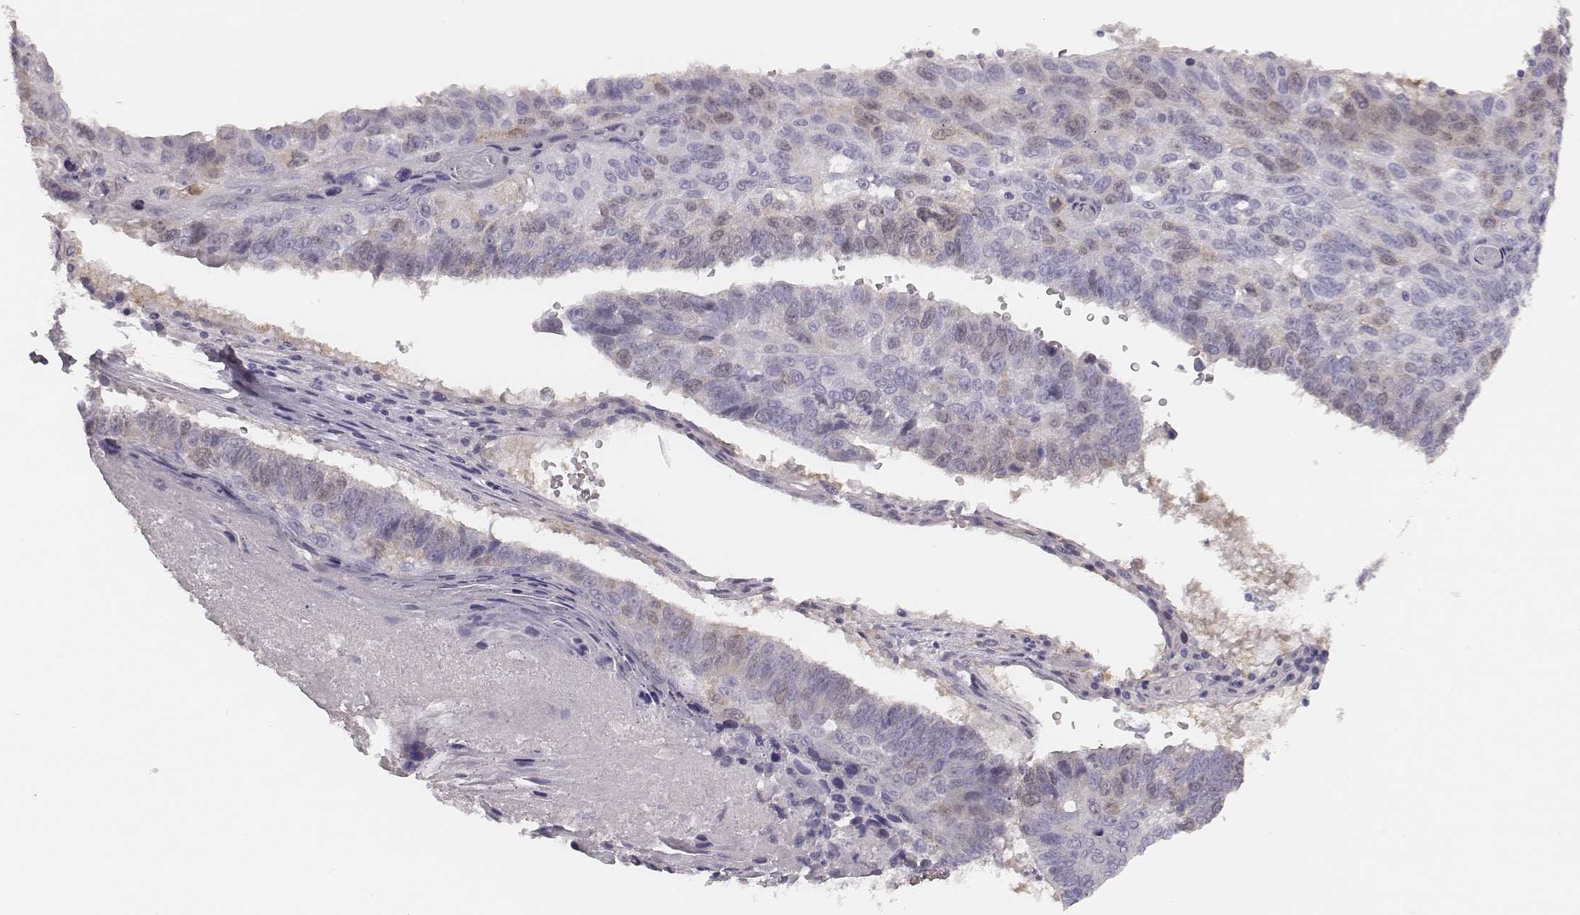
{"staining": {"intensity": "negative", "quantity": "none", "location": "none"}, "tissue": "lung cancer", "cell_type": "Tumor cells", "image_type": "cancer", "snomed": [{"axis": "morphology", "description": "Squamous cell carcinoma, NOS"}, {"axis": "topography", "description": "Lung"}], "caption": "Immunohistochemistry micrograph of lung cancer stained for a protein (brown), which reveals no positivity in tumor cells. Nuclei are stained in blue.", "gene": "PBK", "patient": {"sex": "male", "age": 73}}